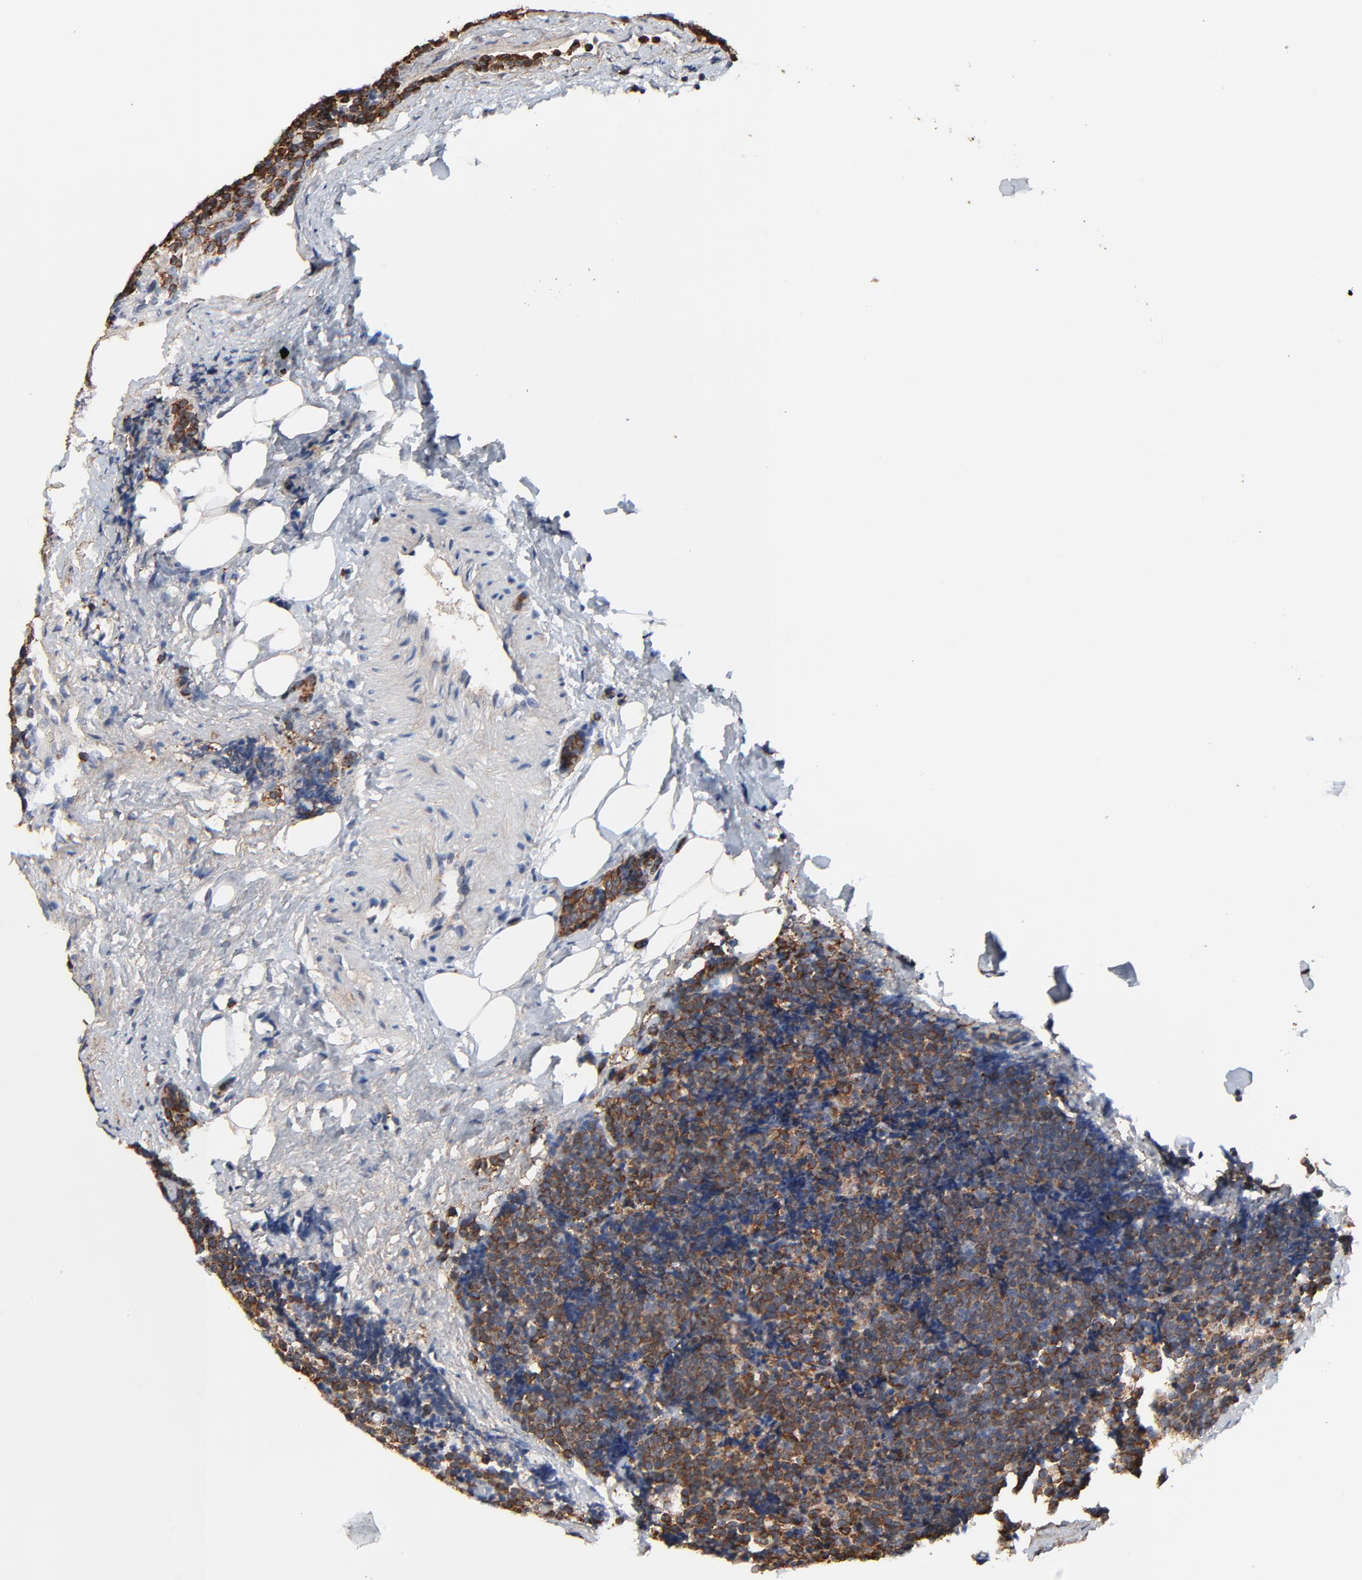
{"staining": {"intensity": "strong", "quantity": ">75%", "location": "cytoplasmic/membranous"}, "tissue": "lymphoma", "cell_type": "Tumor cells", "image_type": "cancer", "snomed": [{"axis": "morphology", "description": "Malignant lymphoma, non-Hodgkin's type, High grade"}, {"axis": "topography", "description": "Lymph node"}], "caption": "IHC (DAB (3,3'-diaminobenzidine)) staining of human lymphoma exhibits strong cytoplasmic/membranous protein expression in about >75% of tumor cells.", "gene": "SKAP1", "patient": {"sex": "female", "age": 58}}